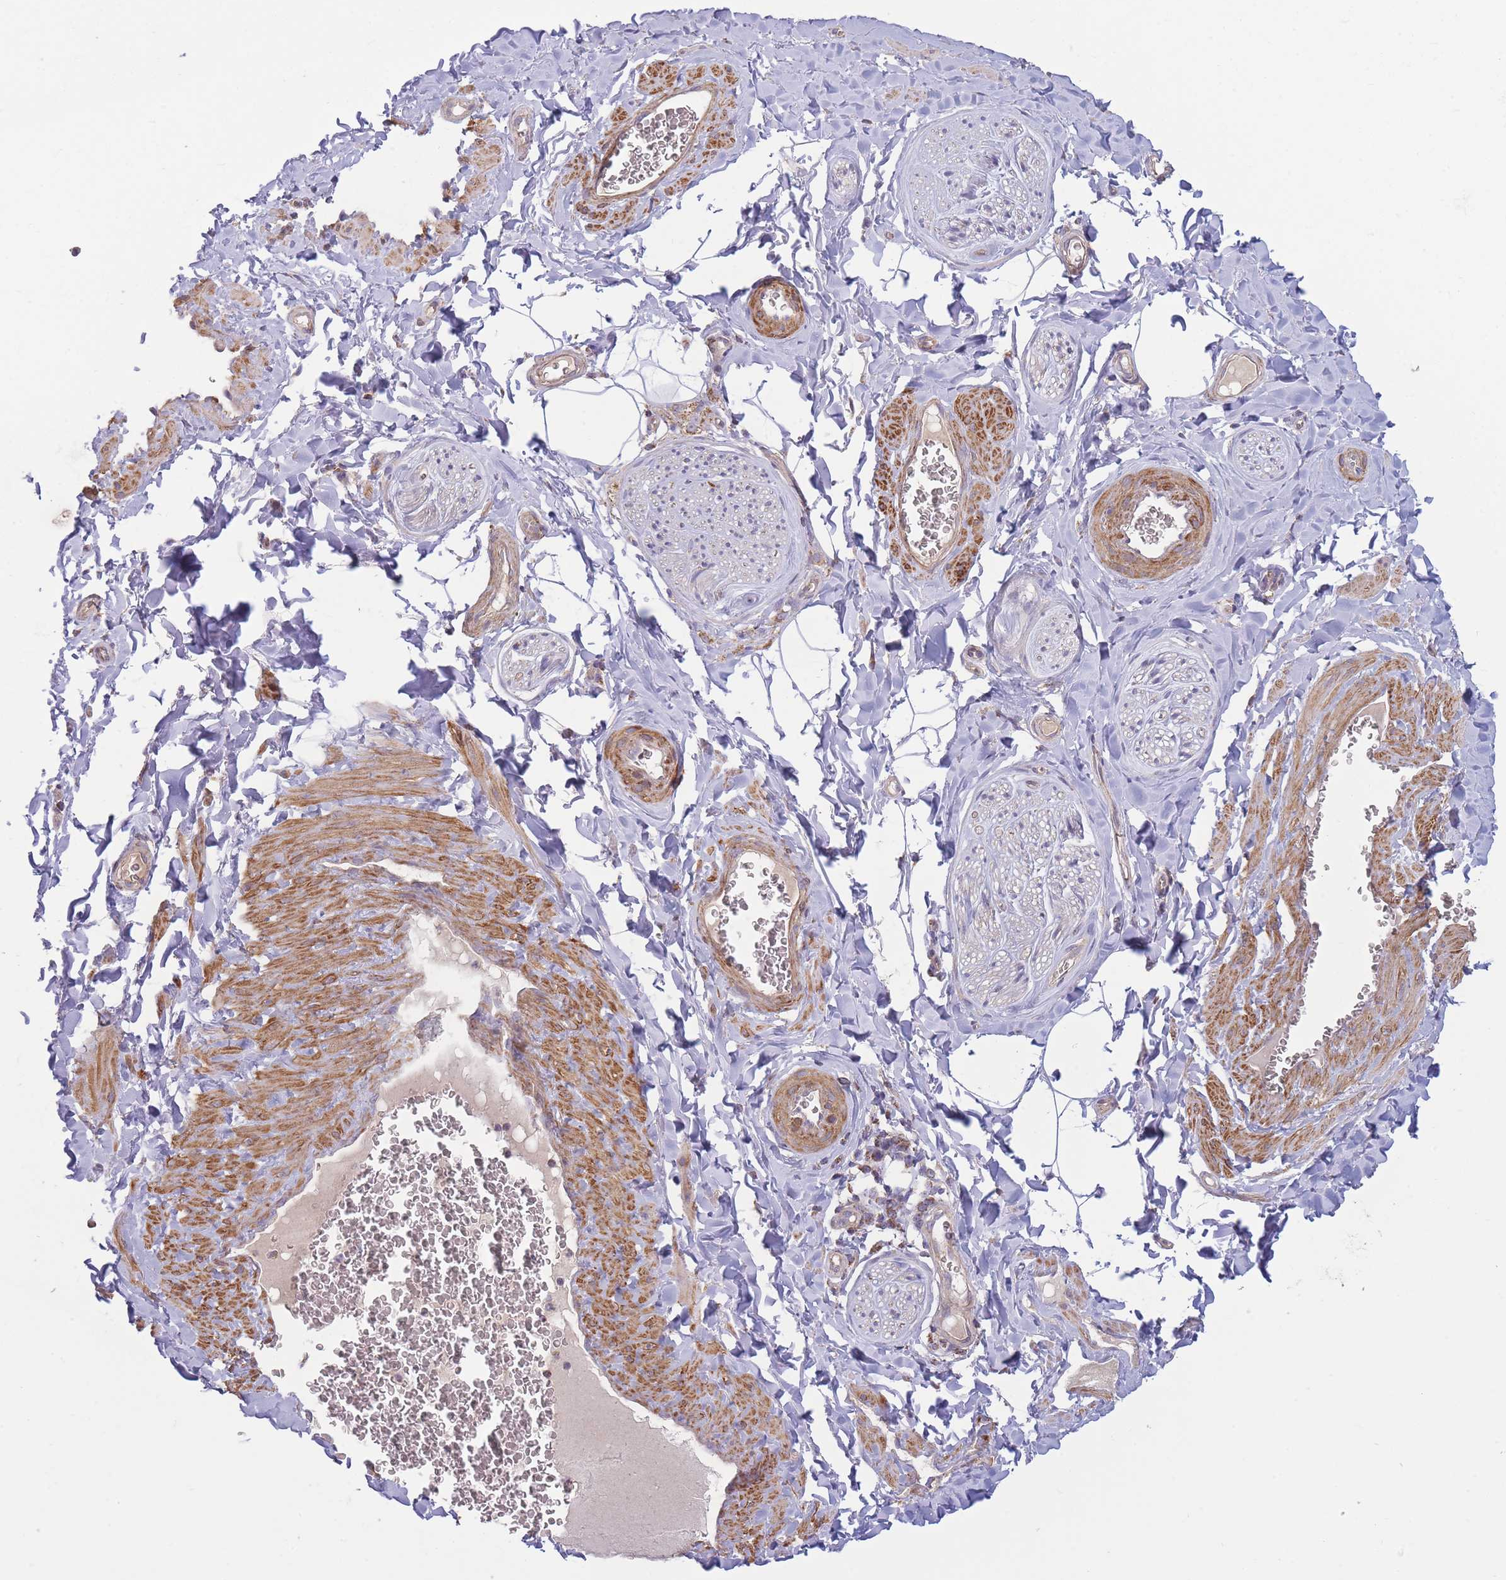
{"staining": {"intensity": "negative", "quantity": "none", "location": "none"}, "tissue": "adipose tissue", "cell_type": "Adipocytes", "image_type": "normal", "snomed": [{"axis": "morphology", "description": "Normal tissue, NOS"}, {"axis": "topography", "description": "Soft tissue"}, {"axis": "topography", "description": "Adipose tissue"}, {"axis": "topography", "description": "Vascular tissue"}, {"axis": "topography", "description": "Peripheral nerve tissue"}], "caption": "A high-resolution histopathology image shows immunohistochemistry staining of unremarkable adipose tissue, which exhibits no significant positivity in adipocytes.", "gene": "KIF16B", "patient": {"sex": "male", "age": 46}}